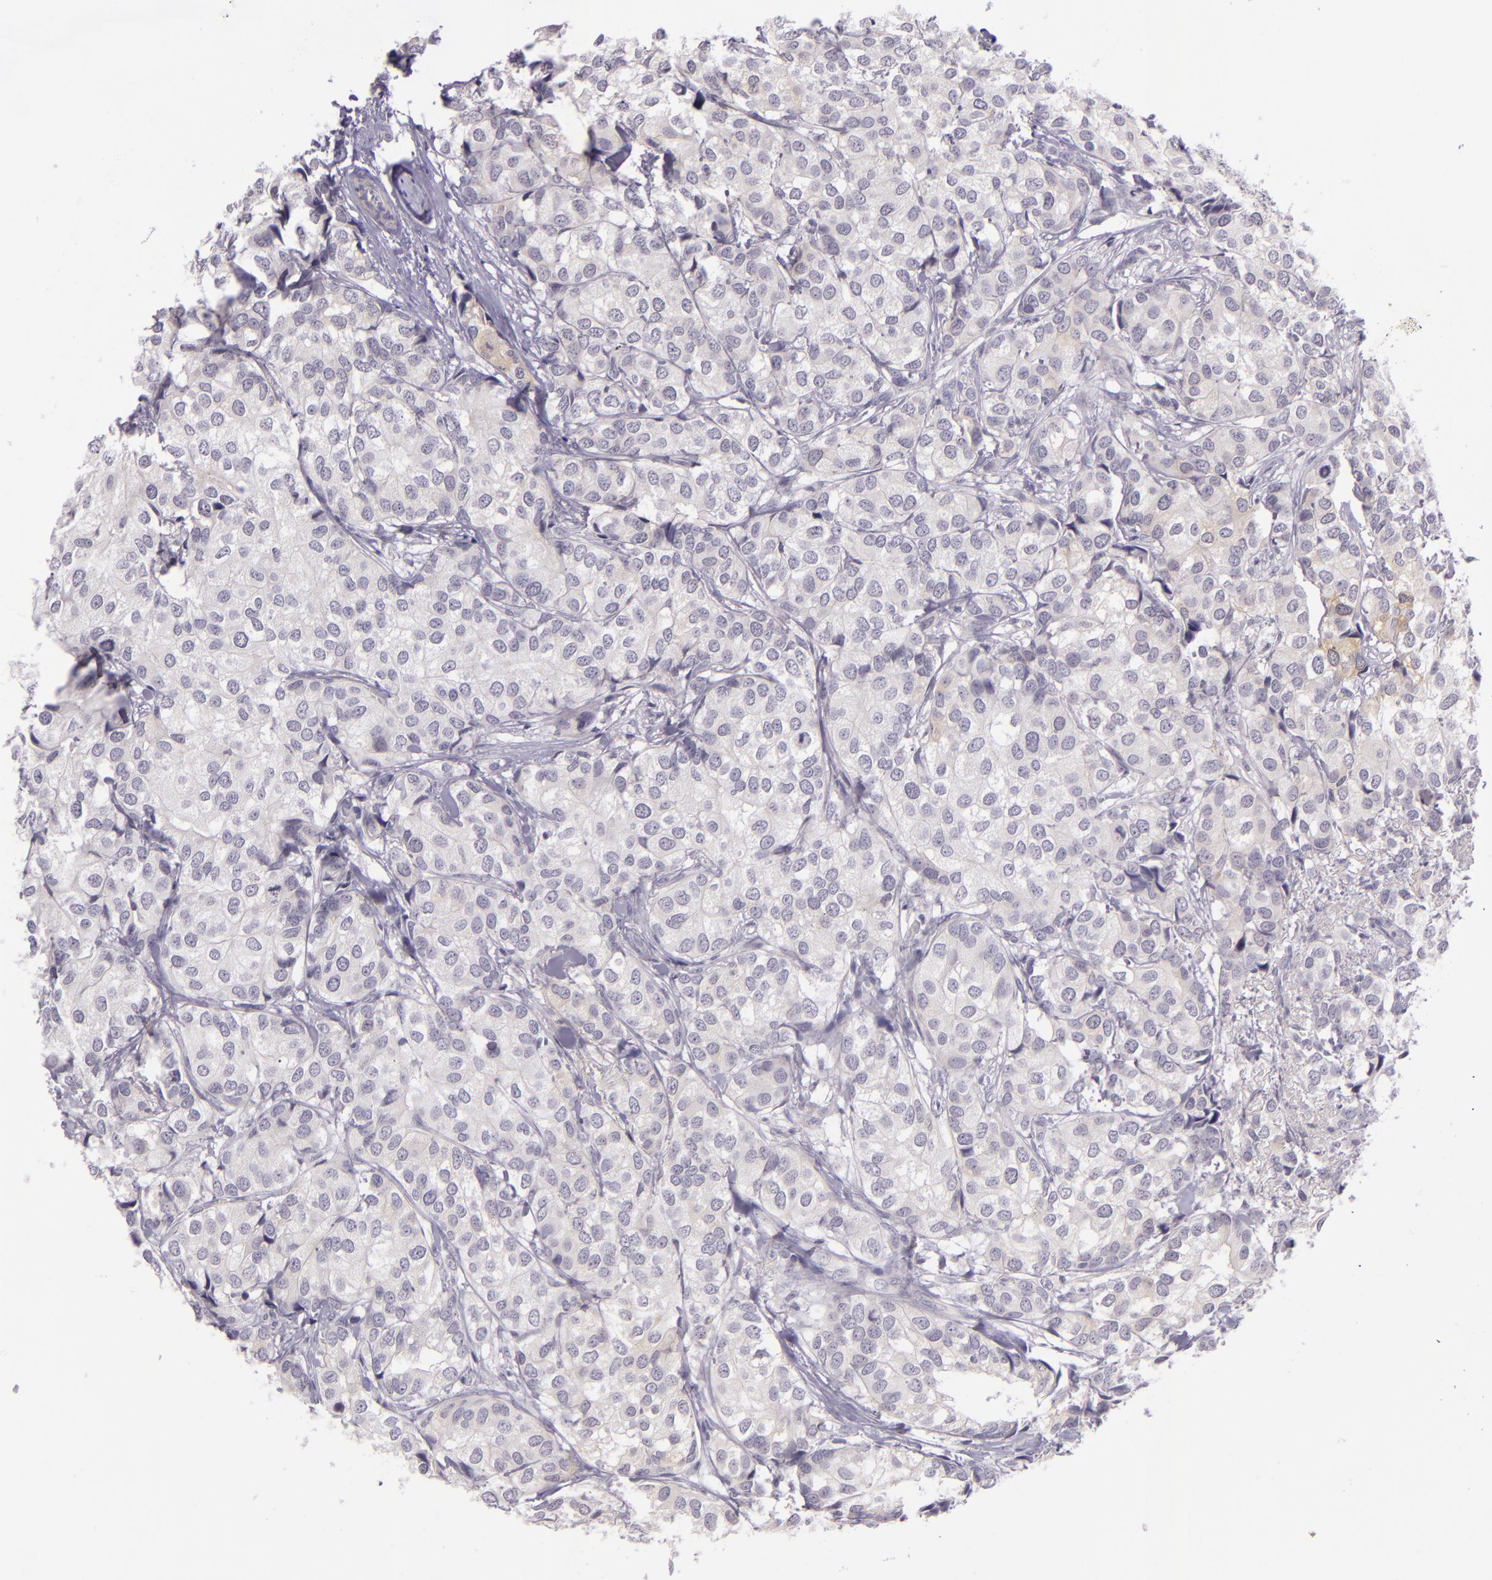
{"staining": {"intensity": "negative", "quantity": "none", "location": "none"}, "tissue": "breast cancer", "cell_type": "Tumor cells", "image_type": "cancer", "snomed": [{"axis": "morphology", "description": "Duct carcinoma"}, {"axis": "topography", "description": "Breast"}], "caption": "This photomicrograph is of breast intraductal carcinoma stained with IHC to label a protein in brown with the nuclei are counter-stained blue. There is no expression in tumor cells.", "gene": "CBS", "patient": {"sex": "female", "age": 68}}